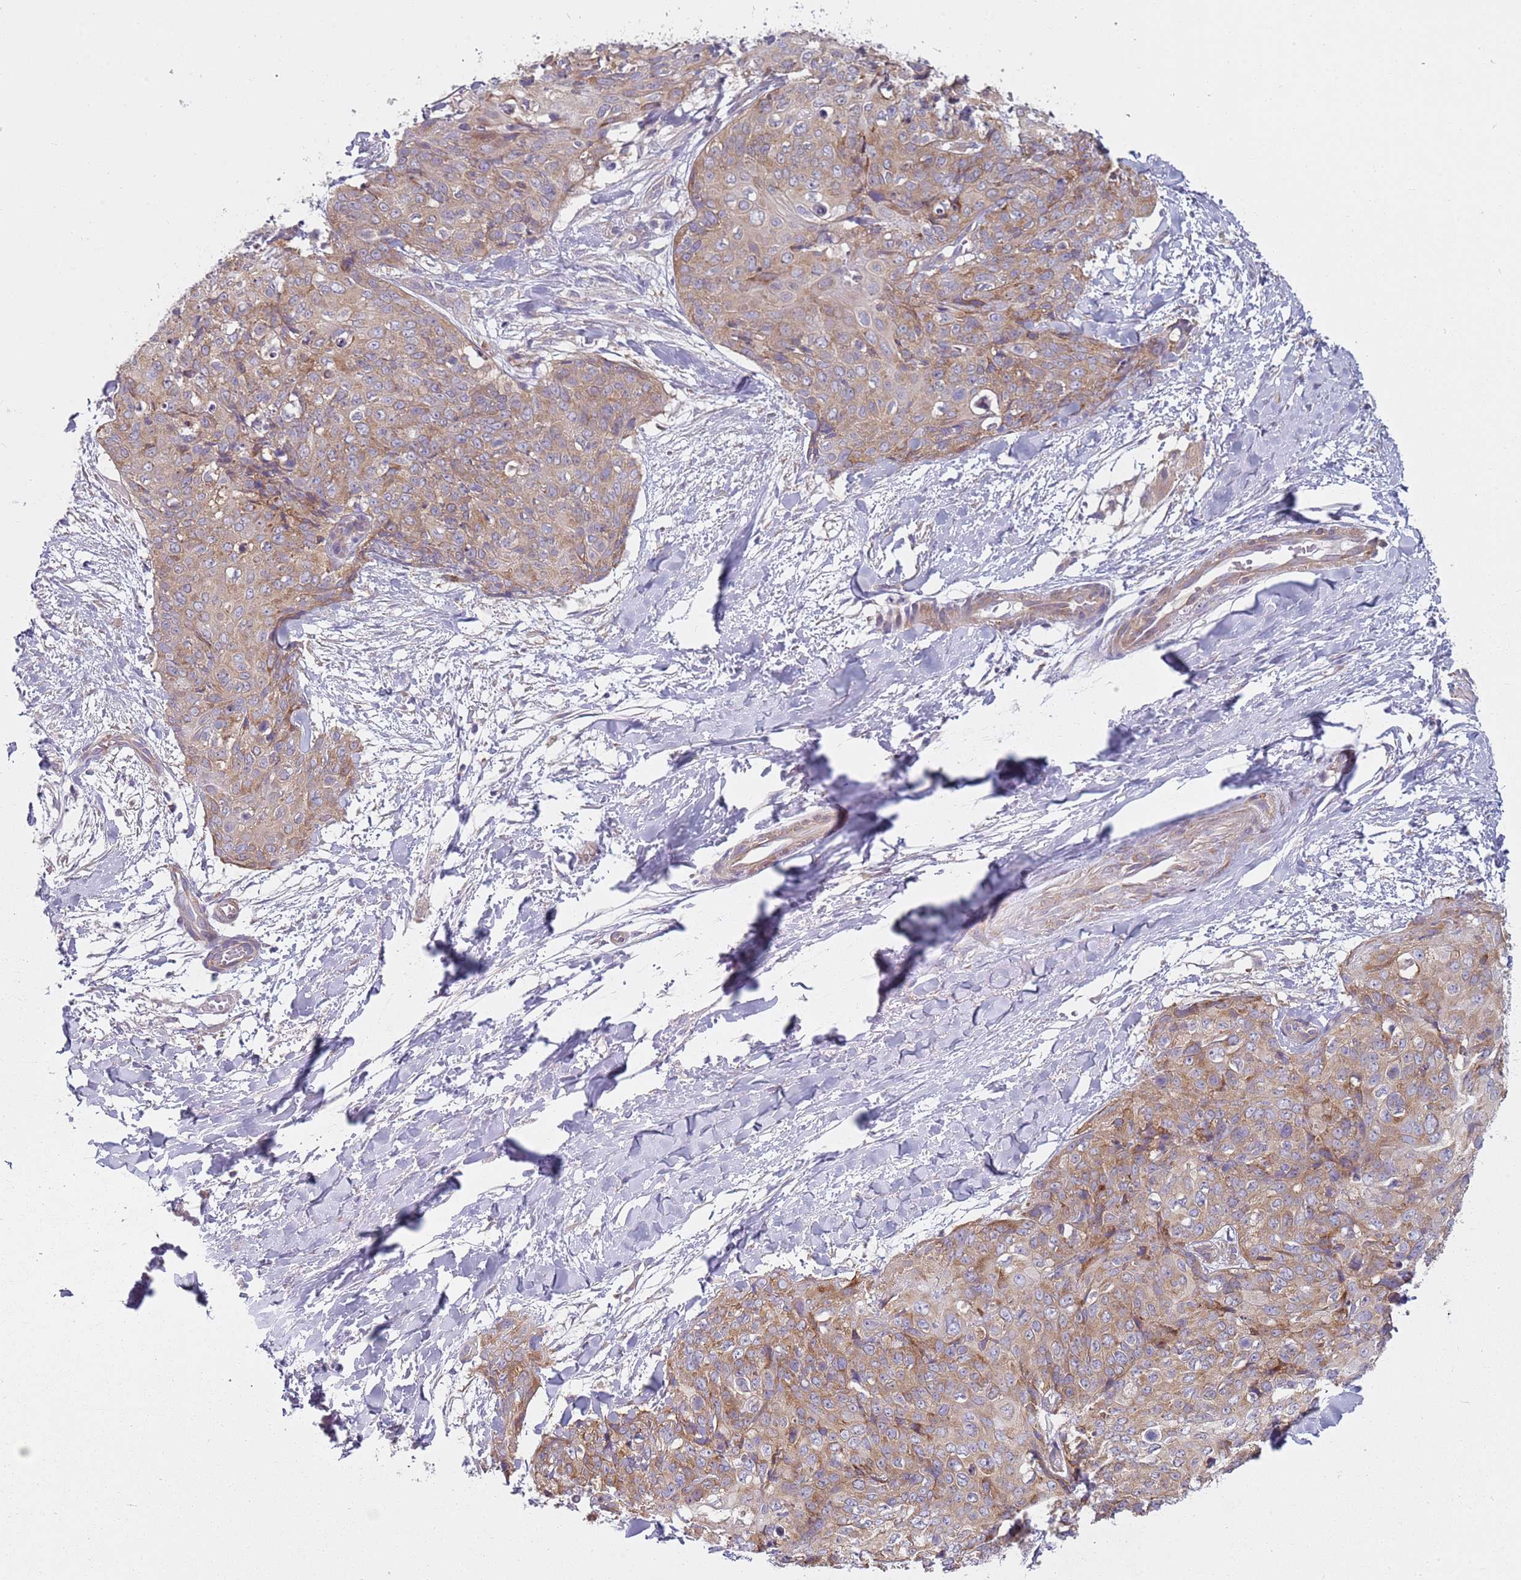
{"staining": {"intensity": "moderate", "quantity": ">75%", "location": "cytoplasmic/membranous"}, "tissue": "skin cancer", "cell_type": "Tumor cells", "image_type": "cancer", "snomed": [{"axis": "morphology", "description": "Squamous cell carcinoma, NOS"}, {"axis": "topography", "description": "Skin"}, {"axis": "topography", "description": "Vulva"}], "caption": "Protein expression analysis of human squamous cell carcinoma (skin) reveals moderate cytoplasmic/membranous expression in about >75% of tumor cells.", "gene": "SLC26A6", "patient": {"sex": "female", "age": 85}}